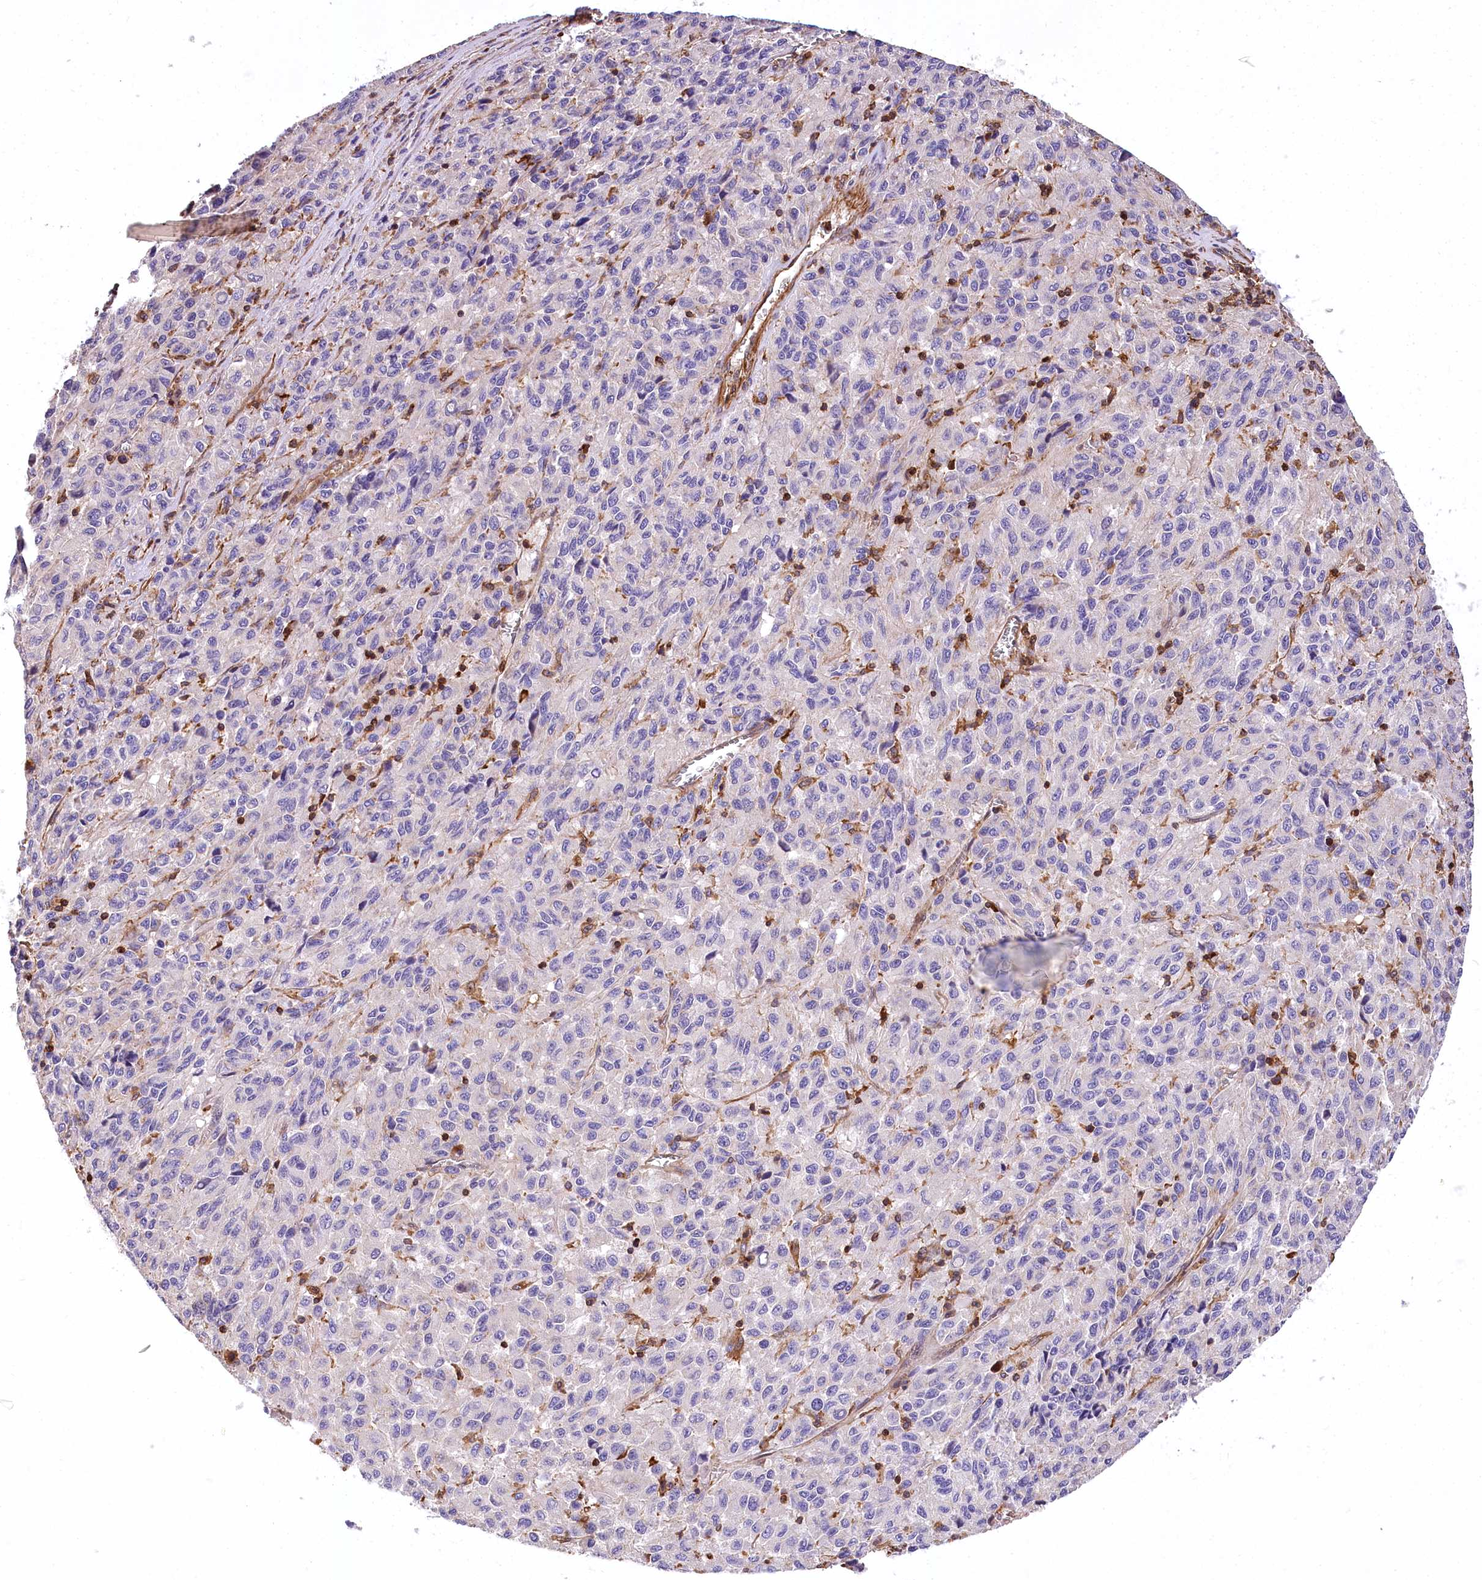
{"staining": {"intensity": "negative", "quantity": "none", "location": "none"}, "tissue": "melanoma", "cell_type": "Tumor cells", "image_type": "cancer", "snomed": [{"axis": "morphology", "description": "Malignant melanoma, Metastatic site"}, {"axis": "topography", "description": "Lung"}], "caption": "High magnification brightfield microscopy of melanoma stained with DAB (3,3'-diaminobenzidine) (brown) and counterstained with hematoxylin (blue): tumor cells show no significant expression. Brightfield microscopy of immunohistochemistry stained with DAB (3,3'-diaminobenzidine) (brown) and hematoxylin (blue), captured at high magnification.", "gene": "DPP3", "patient": {"sex": "male", "age": 64}}